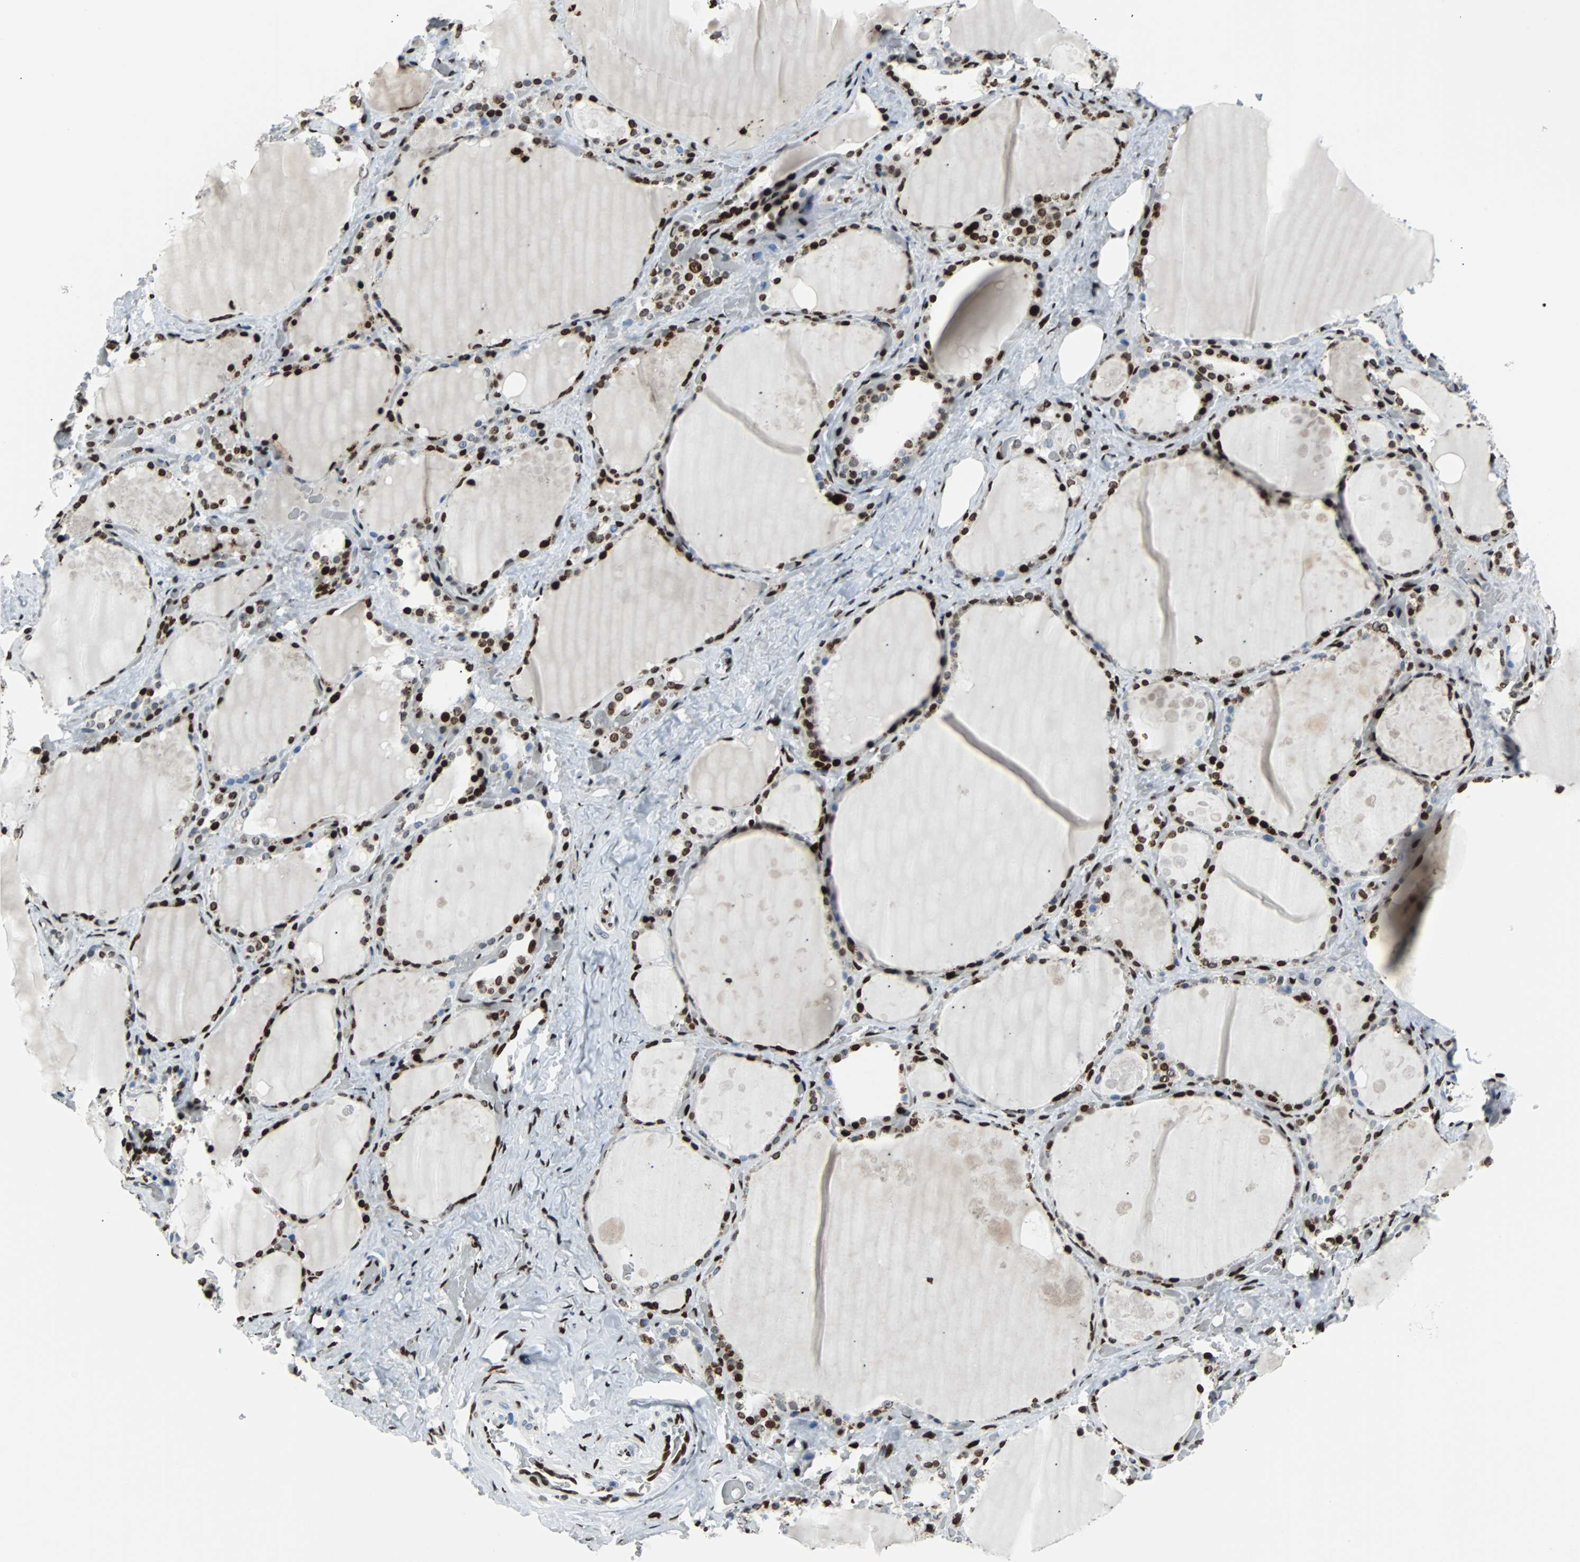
{"staining": {"intensity": "strong", "quantity": ">75%", "location": "nuclear"}, "tissue": "thyroid gland", "cell_type": "Glandular cells", "image_type": "normal", "snomed": [{"axis": "morphology", "description": "Normal tissue, NOS"}, {"axis": "topography", "description": "Thyroid gland"}], "caption": "Thyroid gland stained for a protein demonstrates strong nuclear positivity in glandular cells. Ihc stains the protein in brown and the nuclei are stained blue.", "gene": "ZNF131", "patient": {"sex": "male", "age": 61}}